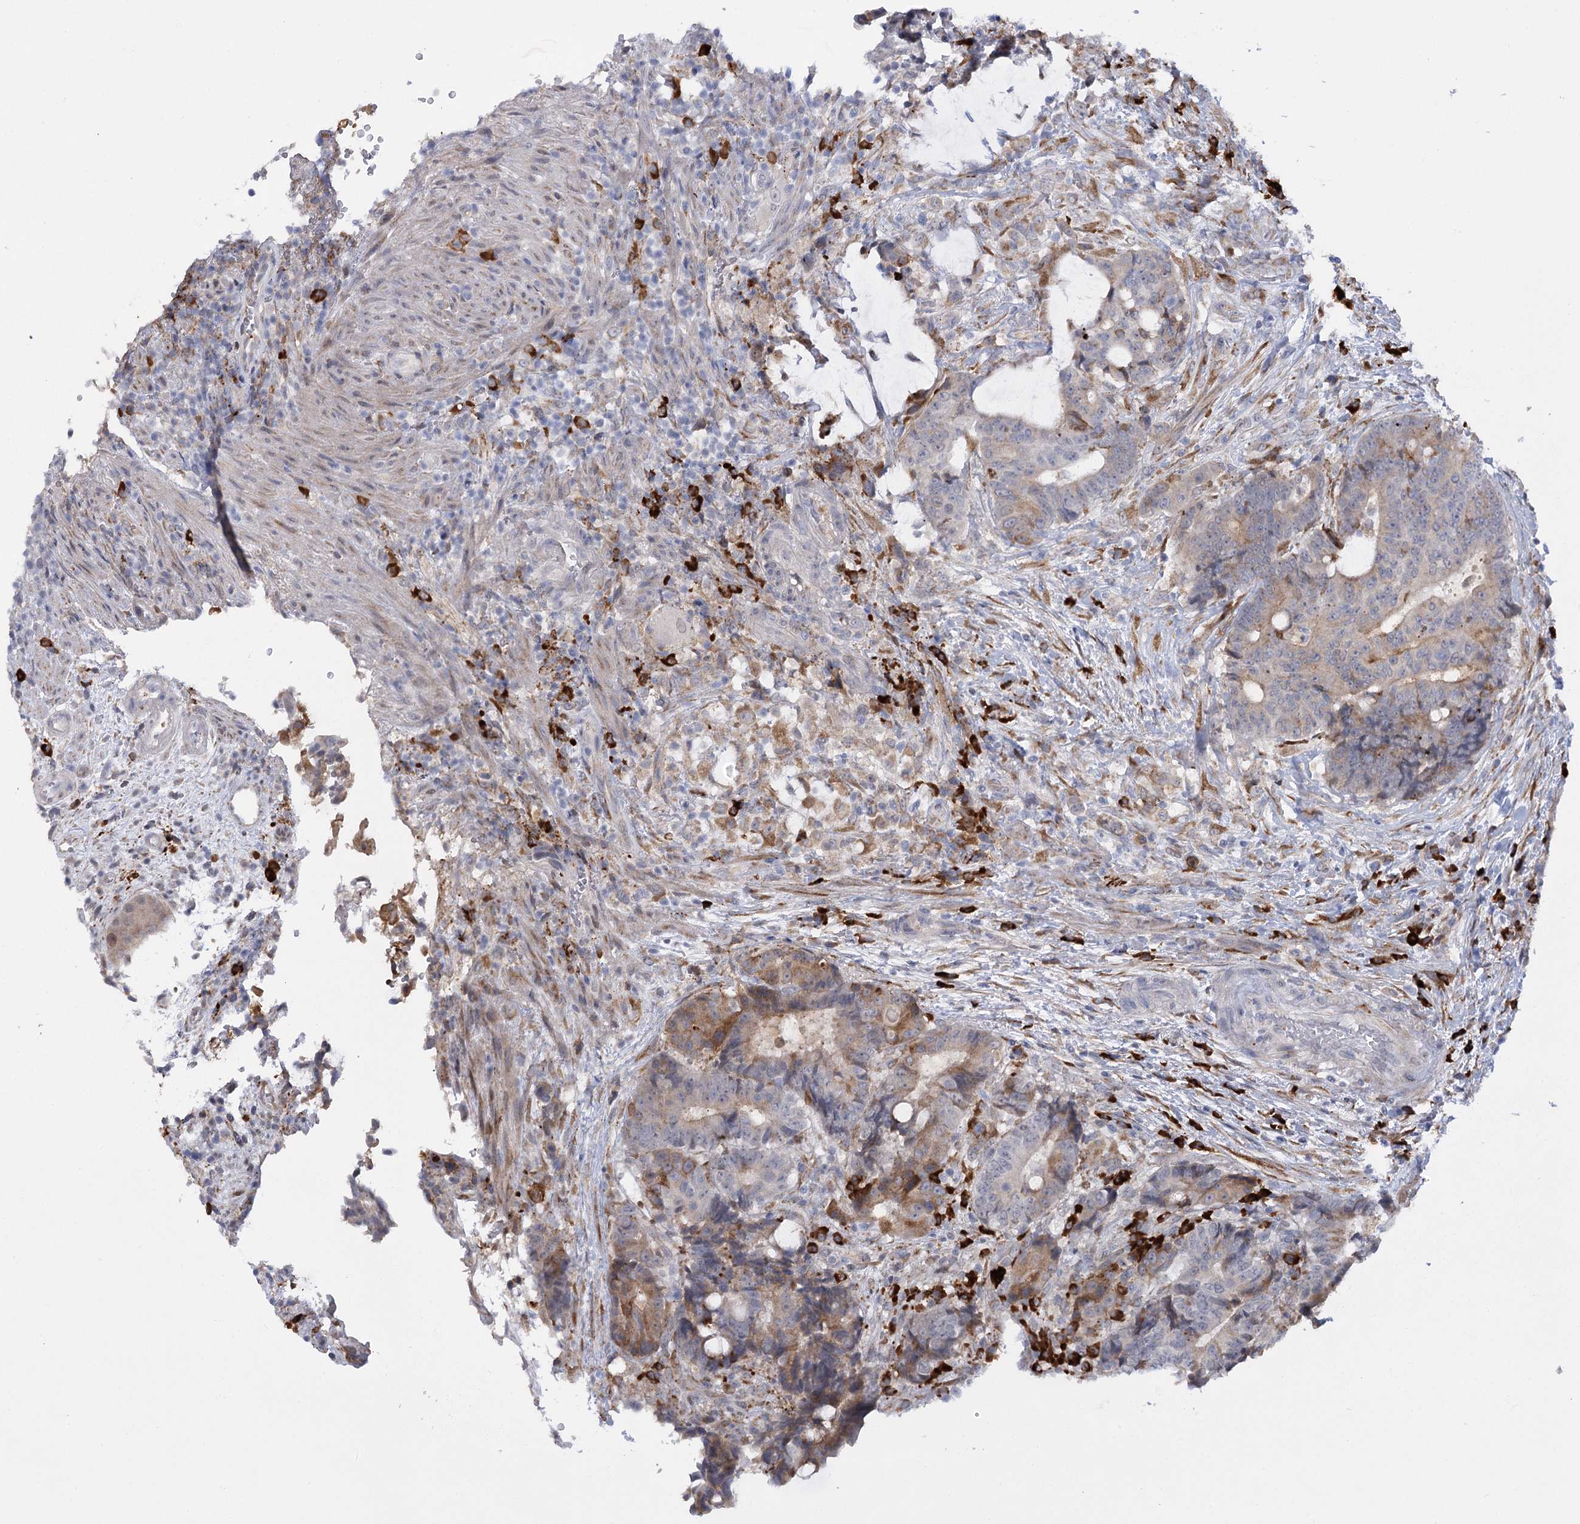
{"staining": {"intensity": "moderate", "quantity": "<25%", "location": "cytoplasmic/membranous"}, "tissue": "colorectal cancer", "cell_type": "Tumor cells", "image_type": "cancer", "snomed": [{"axis": "morphology", "description": "Adenocarcinoma, NOS"}, {"axis": "topography", "description": "Rectum"}], "caption": "A brown stain labels moderate cytoplasmic/membranous expression of a protein in colorectal cancer tumor cells. The staining was performed using DAB (3,3'-diaminobenzidine) to visualize the protein expression in brown, while the nuclei were stained in blue with hematoxylin (Magnification: 20x).", "gene": "NCKAP5", "patient": {"sex": "male", "age": 69}}